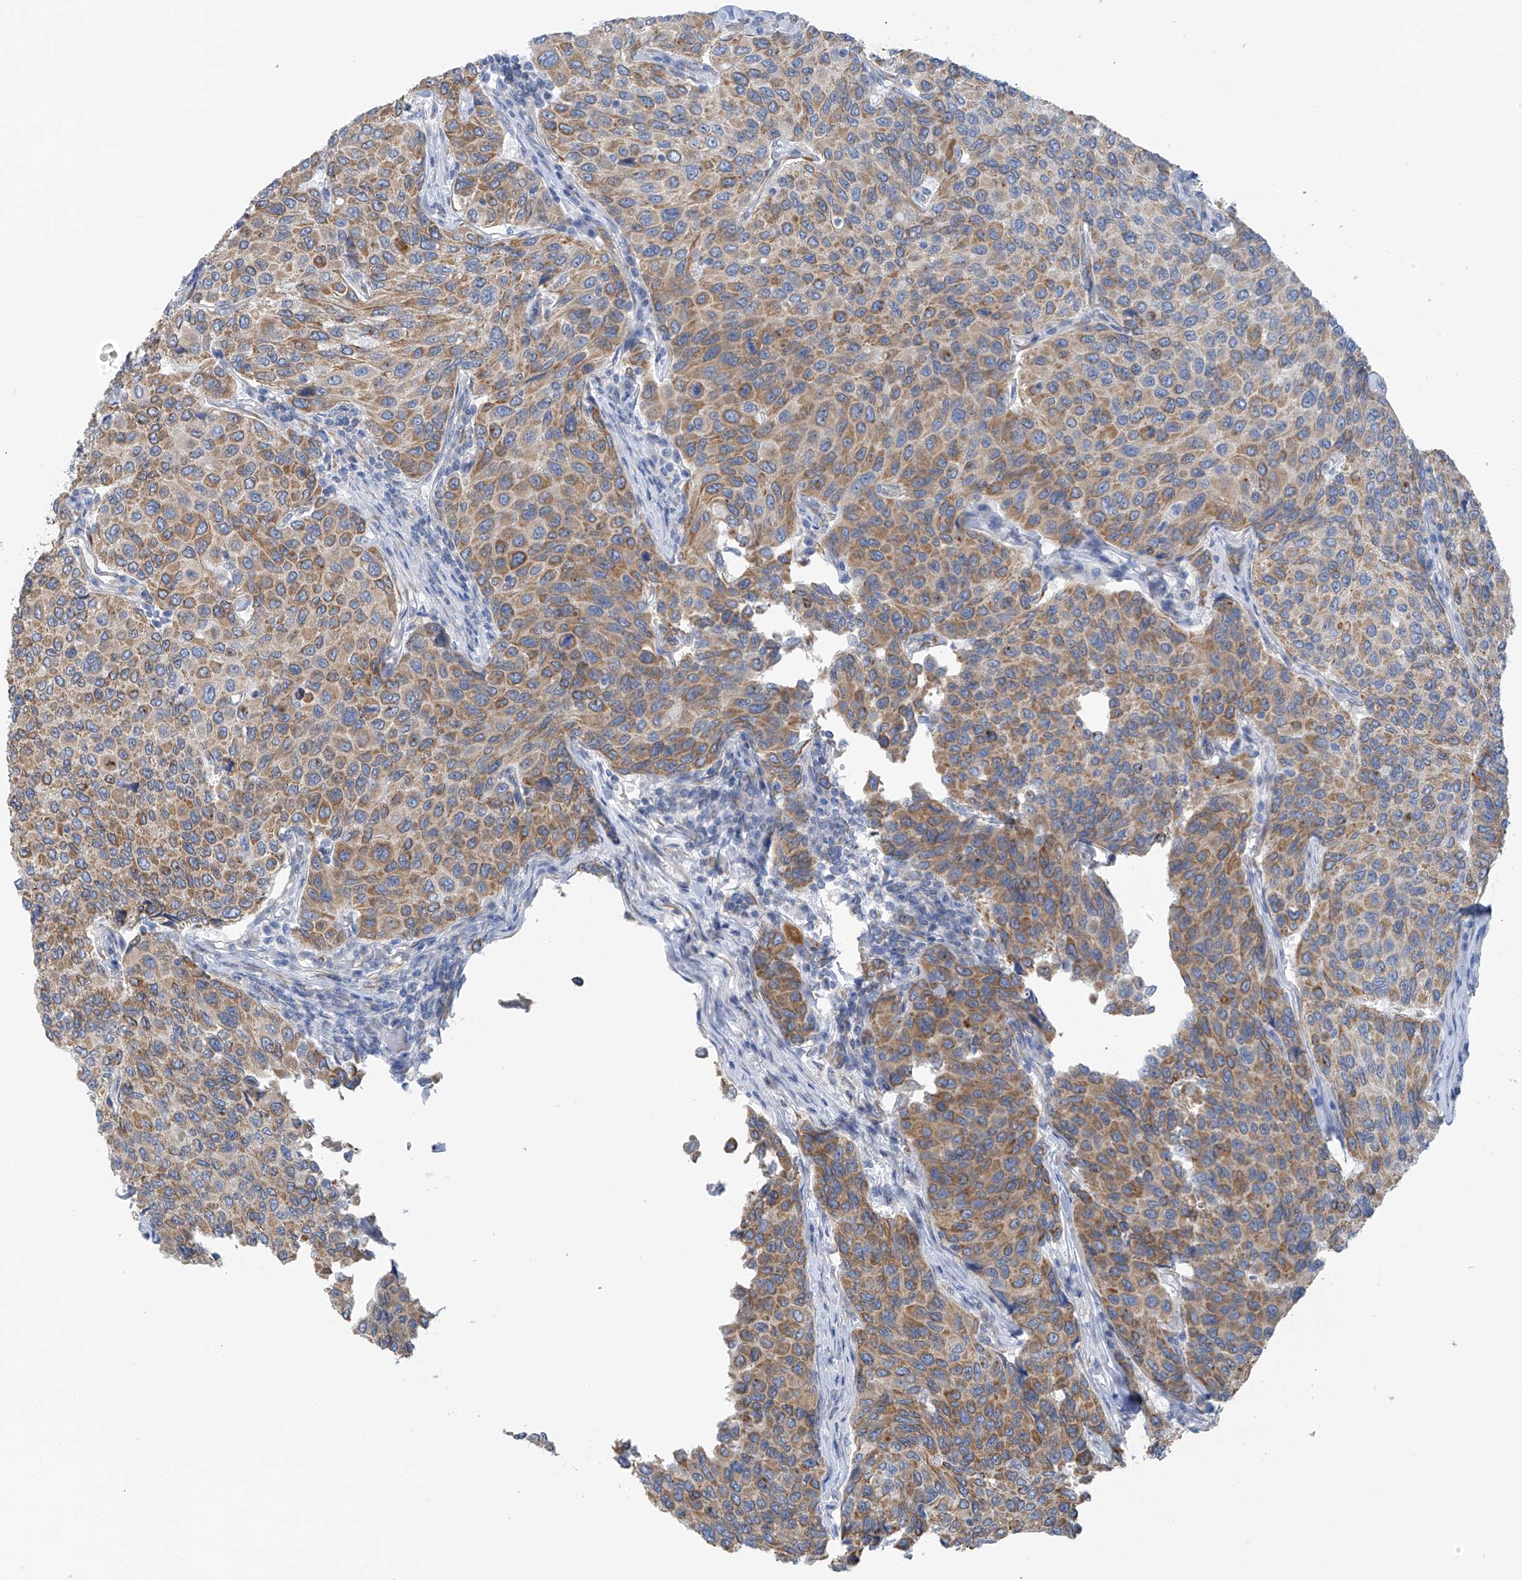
{"staining": {"intensity": "moderate", "quantity": ">75%", "location": "cytoplasmic/membranous"}, "tissue": "breast cancer", "cell_type": "Tumor cells", "image_type": "cancer", "snomed": [{"axis": "morphology", "description": "Duct carcinoma"}, {"axis": "topography", "description": "Breast"}], "caption": "About >75% of tumor cells in breast cancer (infiltrating ductal carcinoma) show moderate cytoplasmic/membranous protein positivity as visualized by brown immunohistochemical staining.", "gene": "RCN2", "patient": {"sex": "female", "age": 55}}